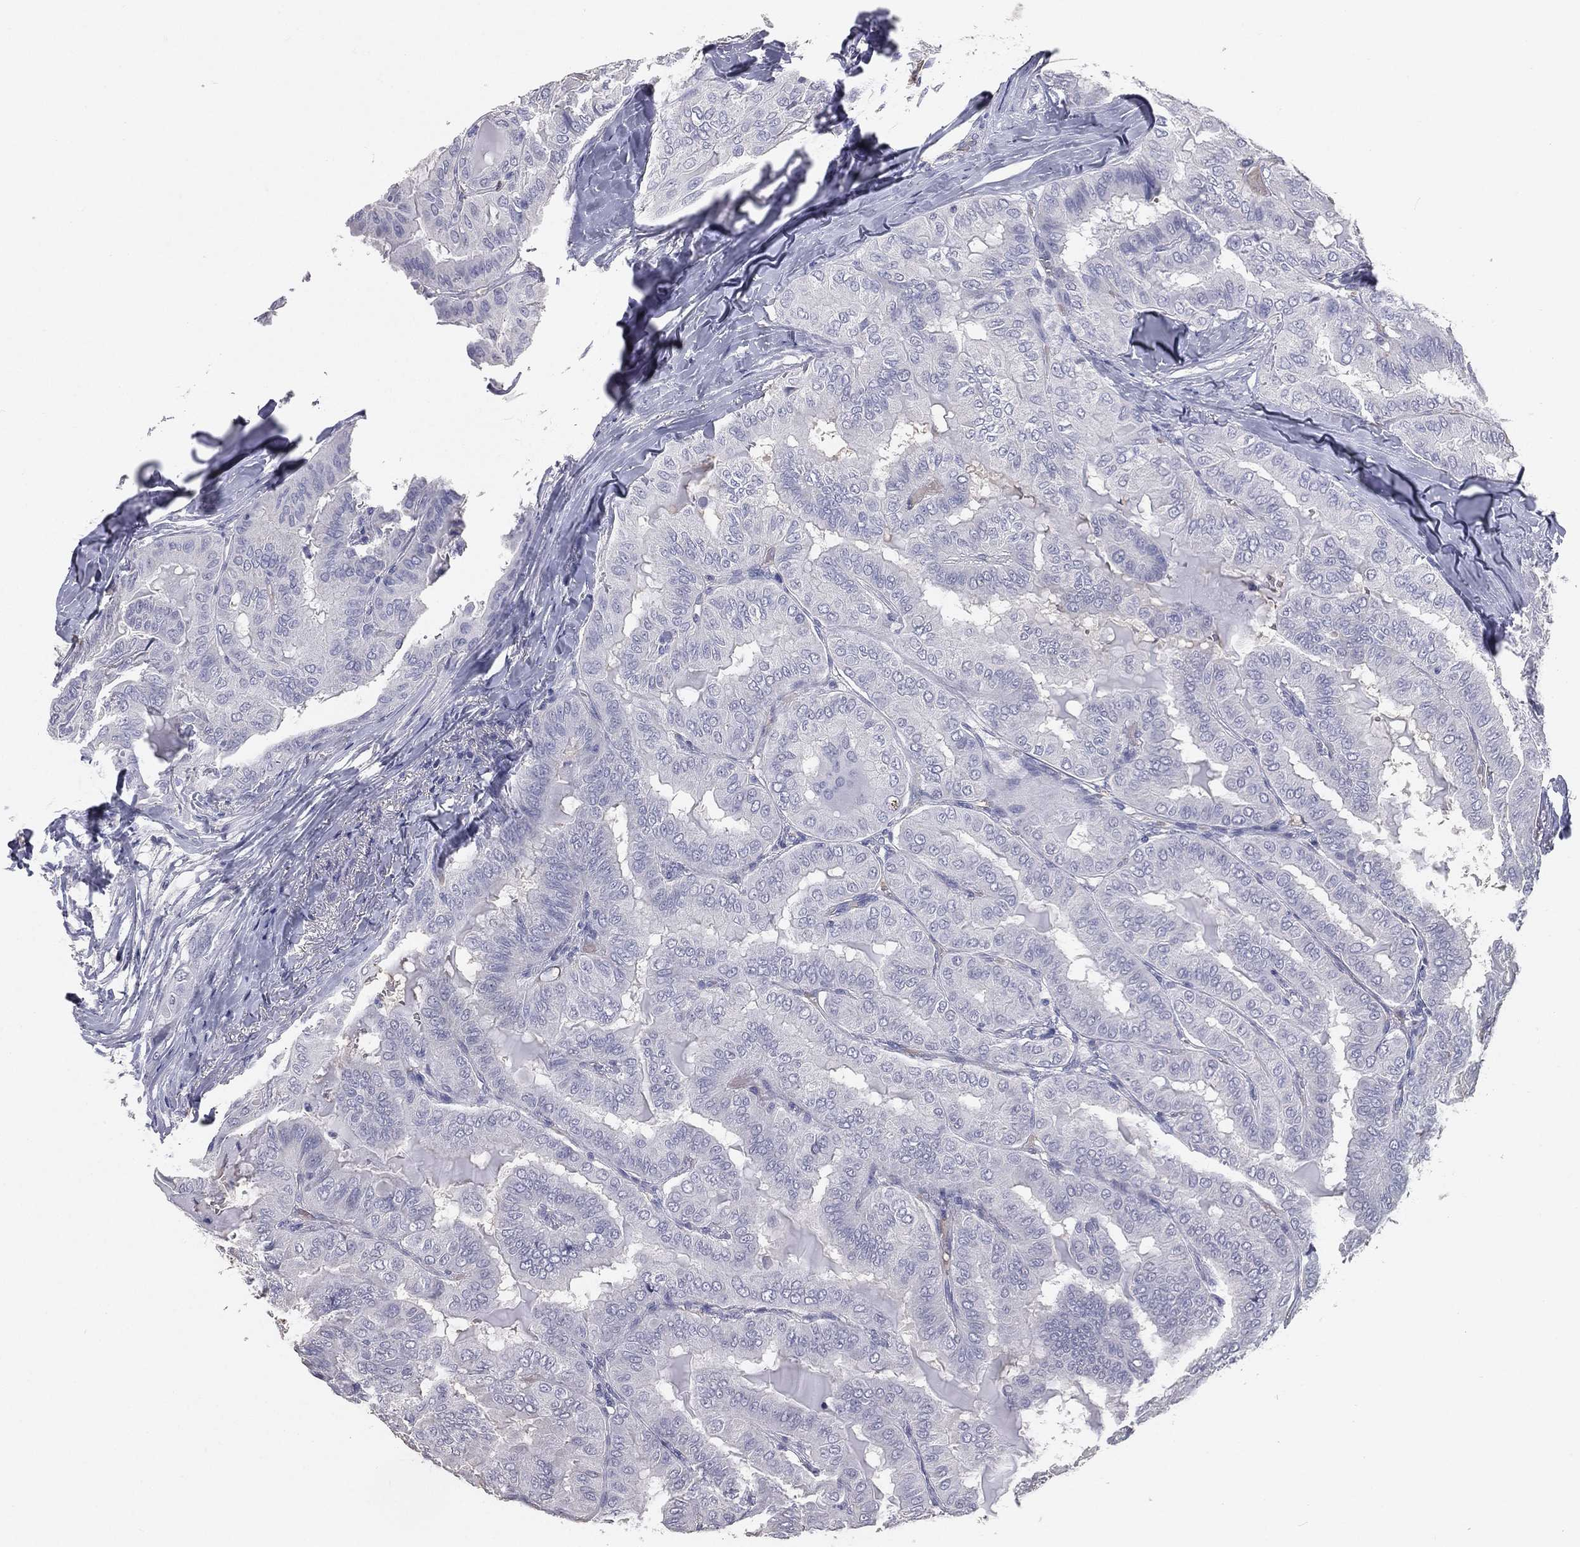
{"staining": {"intensity": "negative", "quantity": "none", "location": "none"}, "tissue": "thyroid cancer", "cell_type": "Tumor cells", "image_type": "cancer", "snomed": [{"axis": "morphology", "description": "Papillary adenocarcinoma, NOS"}, {"axis": "topography", "description": "Thyroid gland"}], "caption": "Immunohistochemistry (IHC) of thyroid papillary adenocarcinoma reveals no staining in tumor cells.", "gene": "ESX1", "patient": {"sex": "female", "age": 68}}